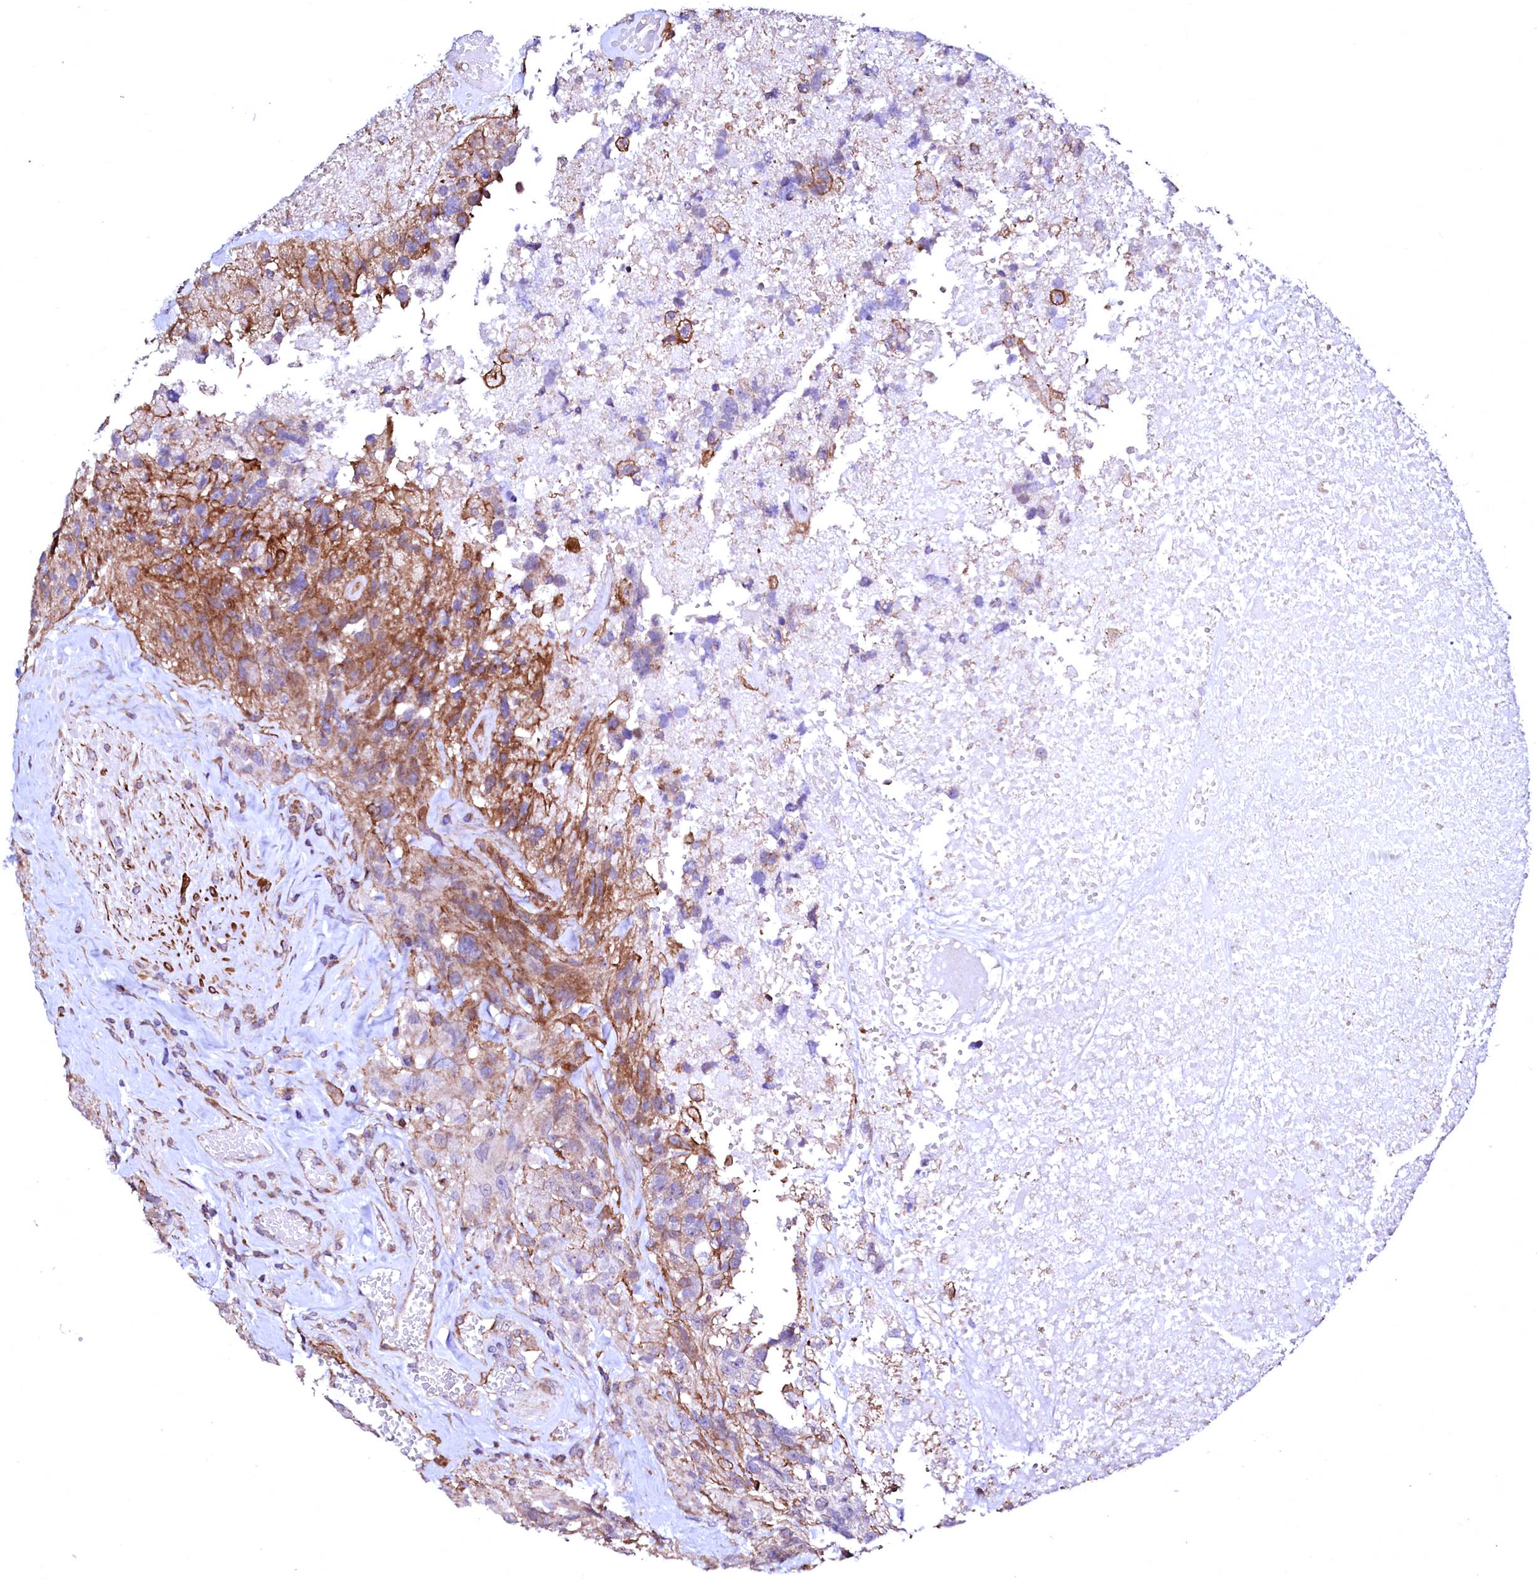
{"staining": {"intensity": "negative", "quantity": "none", "location": "none"}, "tissue": "glioma", "cell_type": "Tumor cells", "image_type": "cancer", "snomed": [{"axis": "morphology", "description": "Glioma, malignant, High grade"}, {"axis": "topography", "description": "Brain"}], "caption": "The micrograph demonstrates no significant positivity in tumor cells of glioma.", "gene": "GPR176", "patient": {"sex": "male", "age": 69}}